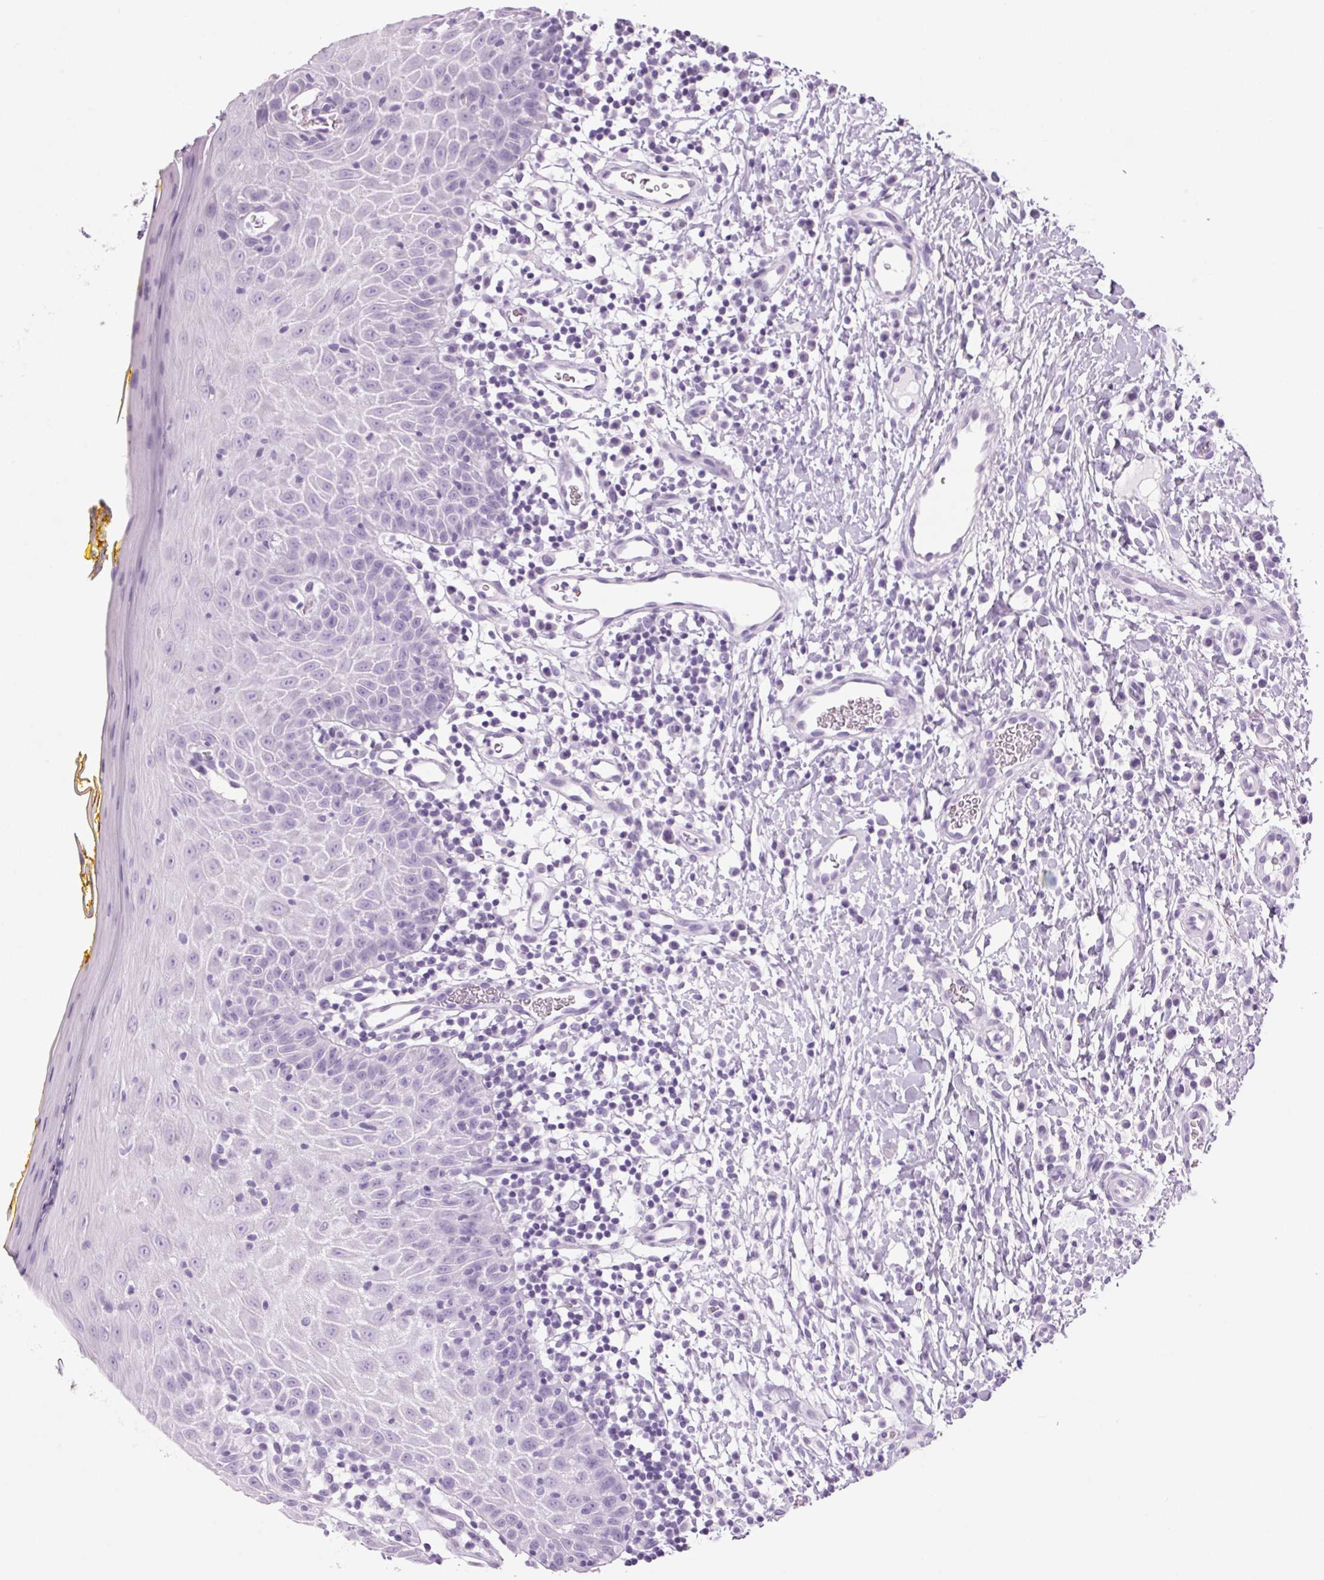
{"staining": {"intensity": "negative", "quantity": "none", "location": "none"}, "tissue": "oral mucosa", "cell_type": "Squamous epithelial cells", "image_type": "normal", "snomed": [{"axis": "morphology", "description": "Normal tissue, NOS"}, {"axis": "topography", "description": "Oral tissue"}, {"axis": "topography", "description": "Tounge, NOS"}], "caption": "This is an immunohistochemistry photomicrograph of unremarkable oral mucosa. There is no expression in squamous epithelial cells.", "gene": "PPP1R1A", "patient": {"sex": "female", "age": 58}}